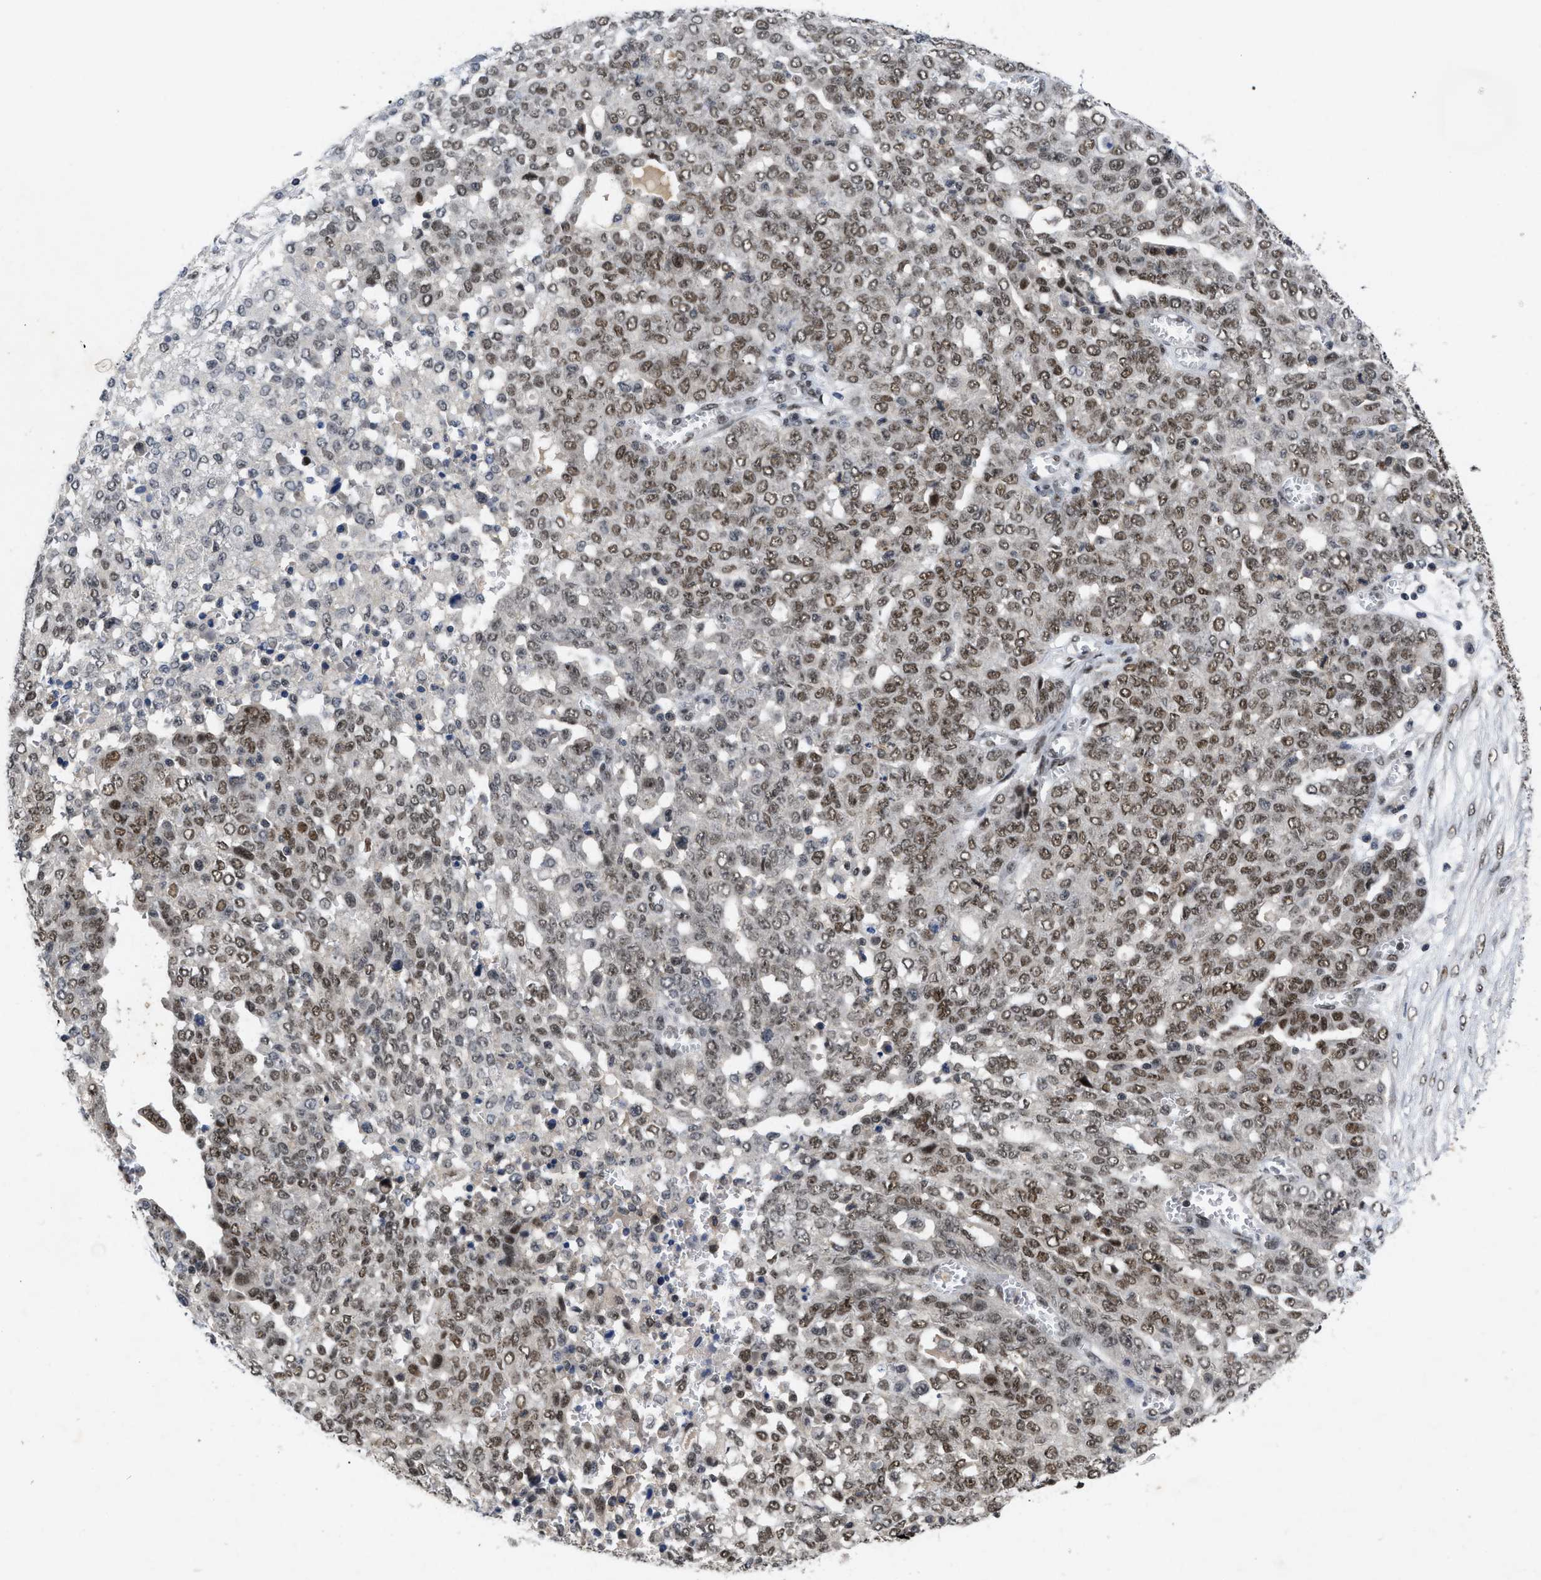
{"staining": {"intensity": "moderate", "quantity": ">75%", "location": "nuclear"}, "tissue": "ovarian cancer", "cell_type": "Tumor cells", "image_type": "cancer", "snomed": [{"axis": "morphology", "description": "Cystadenocarcinoma, serous, NOS"}, {"axis": "topography", "description": "Soft tissue"}, {"axis": "topography", "description": "Ovary"}], "caption": "High-magnification brightfield microscopy of serous cystadenocarcinoma (ovarian) stained with DAB (3,3'-diaminobenzidine) (brown) and counterstained with hematoxylin (blue). tumor cells exhibit moderate nuclear positivity is appreciated in approximately>75% of cells.", "gene": "ZNF346", "patient": {"sex": "female", "age": 57}}